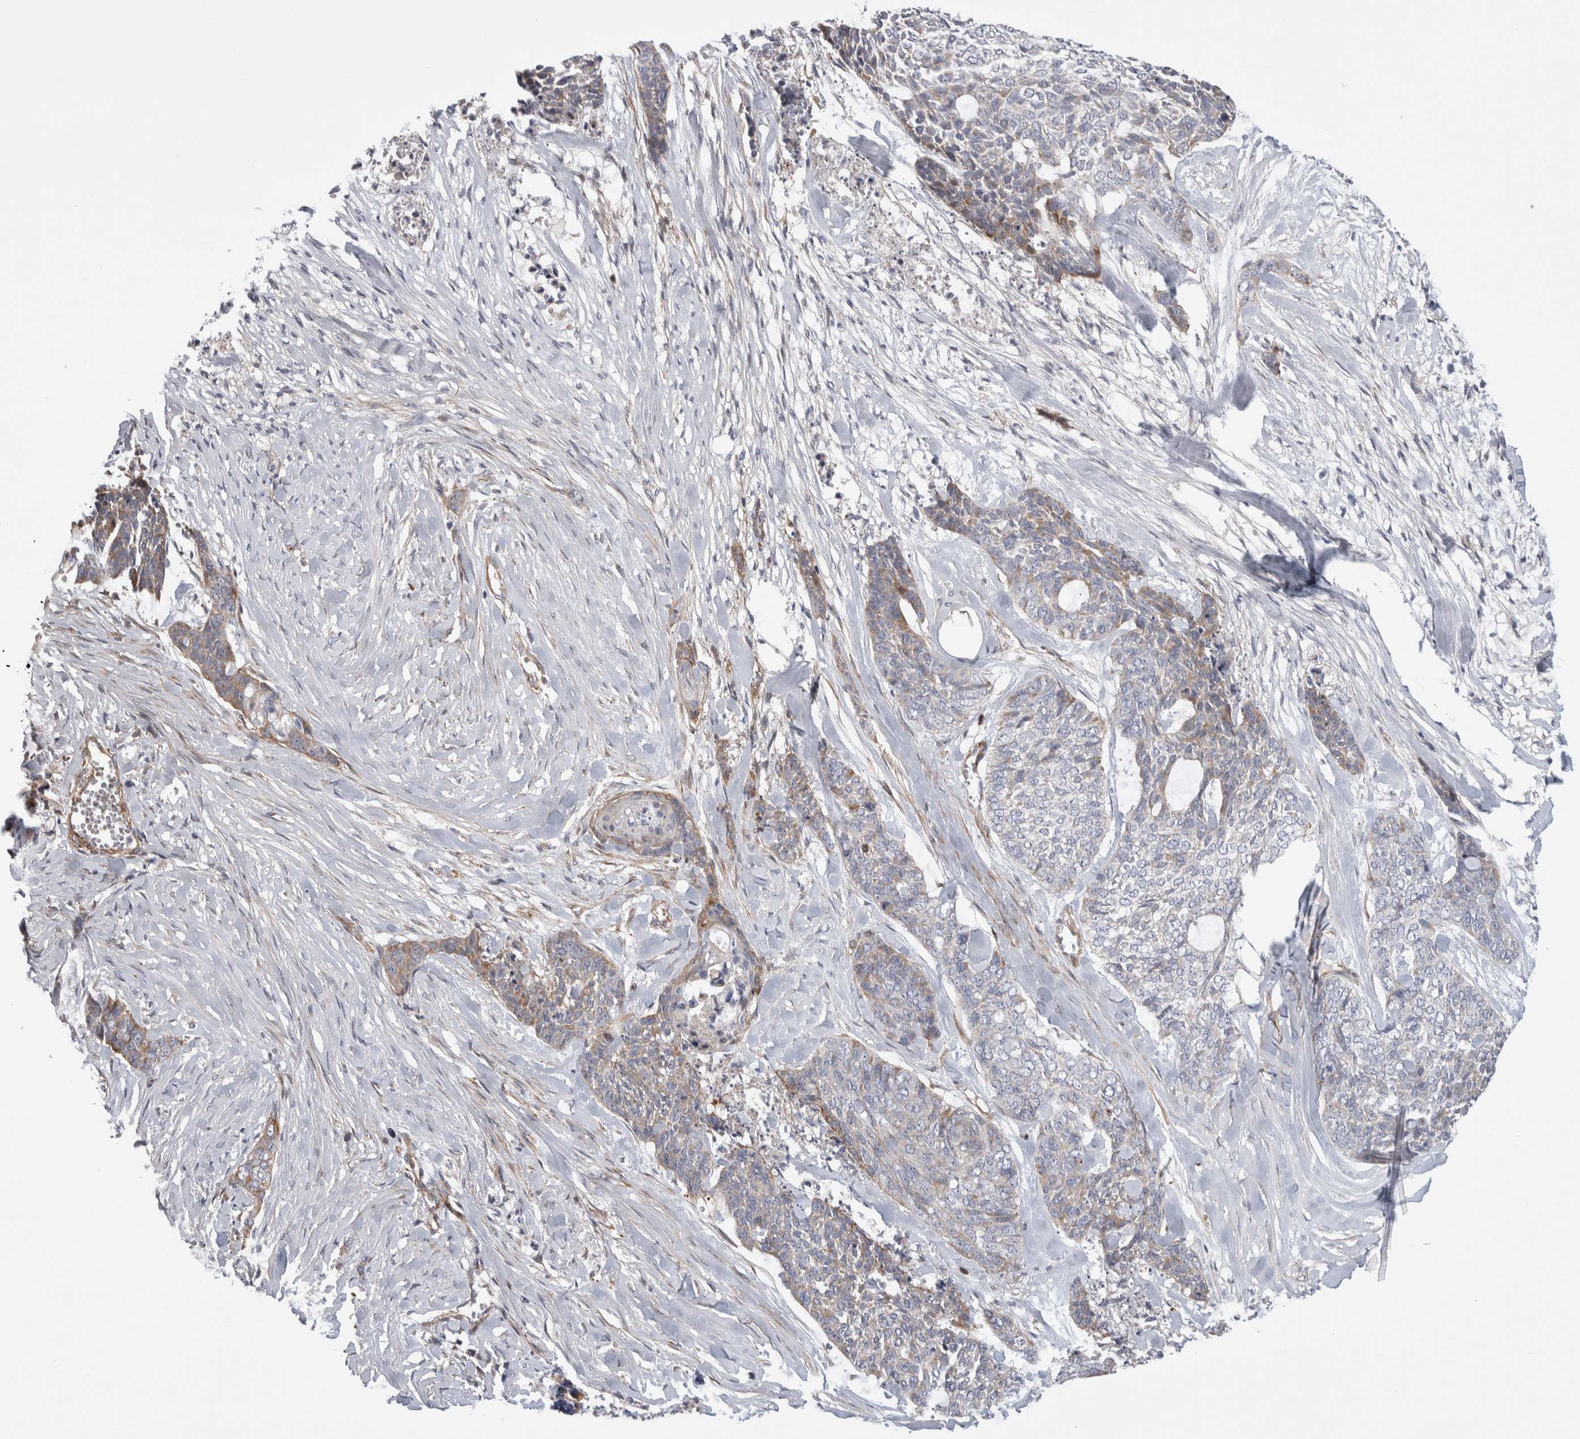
{"staining": {"intensity": "weak", "quantity": "25%-75%", "location": "cytoplasmic/membranous"}, "tissue": "skin cancer", "cell_type": "Tumor cells", "image_type": "cancer", "snomed": [{"axis": "morphology", "description": "Basal cell carcinoma"}, {"axis": "topography", "description": "Skin"}], "caption": "Approximately 25%-75% of tumor cells in human basal cell carcinoma (skin) show weak cytoplasmic/membranous protein positivity as visualized by brown immunohistochemical staining.", "gene": "PSMG3", "patient": {"sex": "female", "age": 64}}